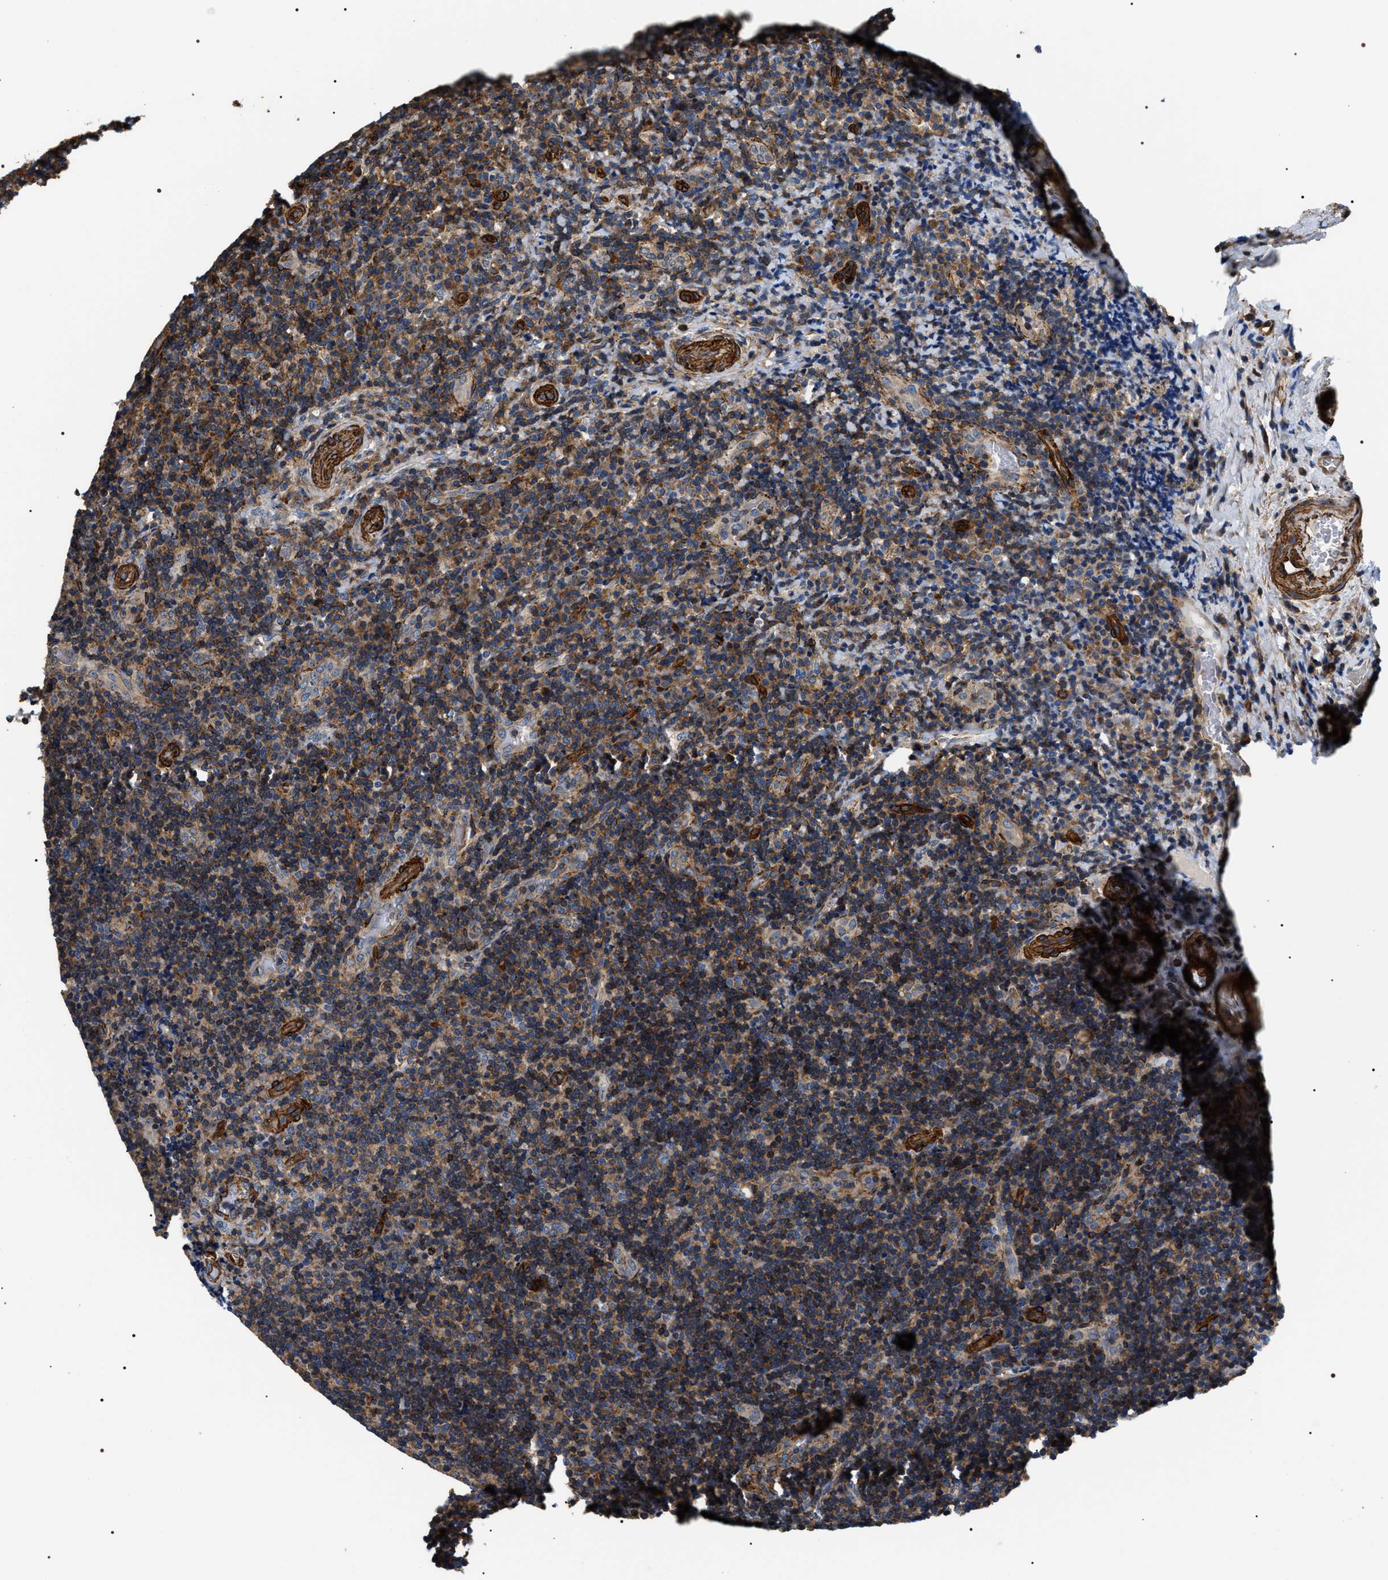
{"staining": {"intensity": "moderate", "quantity": "25%-75%", "location": "cytoplasmic/membranous"}, "tissue": "lymphoma", "cell_type": "Tumor cells", "image_type": "cancer", "snomed": [{"axis": "morphology", "description": "Malignant lymphoma, non-Hodgkin's type, High grade"}, {"axis": "topography", "description": "Tonsil"}], "caption": "Lymphoma tissue reveals moderate cytoplasmic/membranous staining in approximately 25%-75% of tumor cells (brown staining indicates protein expression, while blue staining denotes nuclei).", "gene": "ZC3HAV1L", "patient": {"sex": "female", "age": 36}}